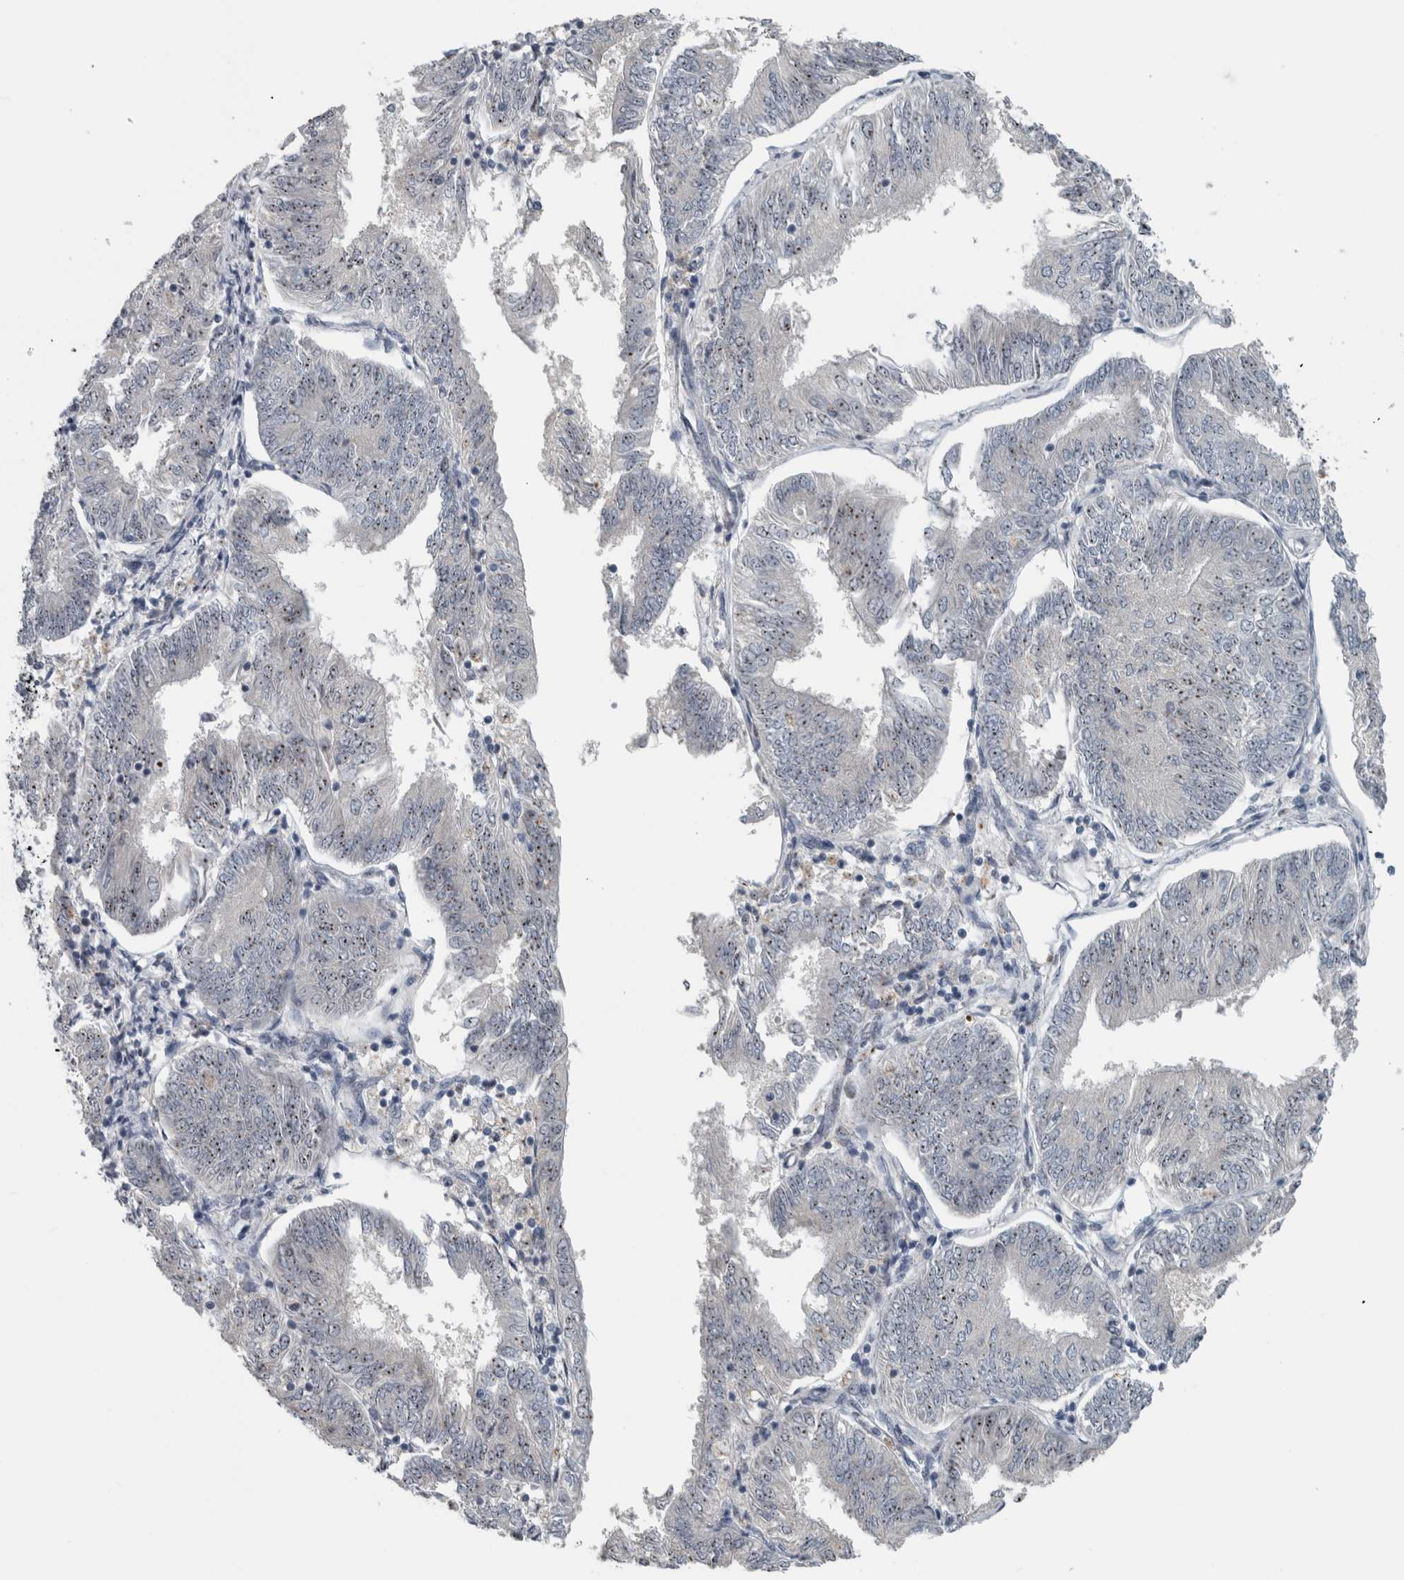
{"staining": {"intensity": "weak", "quantity": ">75%", "location": "nuclear"}, "tissue": "endometrial cancer", "cell_type": "Tumor cells", "image_type": "cancer", "snomed": [{"axis": "morphology", "description": "Adenocarcinoma, NOS"}, {"axis": "topography", "description": "Endometrium"}], "caption": "A brown stain highlights weak nuclear positivity of a protein in human adenocarcinoma (endometrial) tumor cells. (brown staining indicates protein expression, while blue staining denotes nuclei).", "gene": "UTP6", "patient": {"sex": "female", "age": 58}}